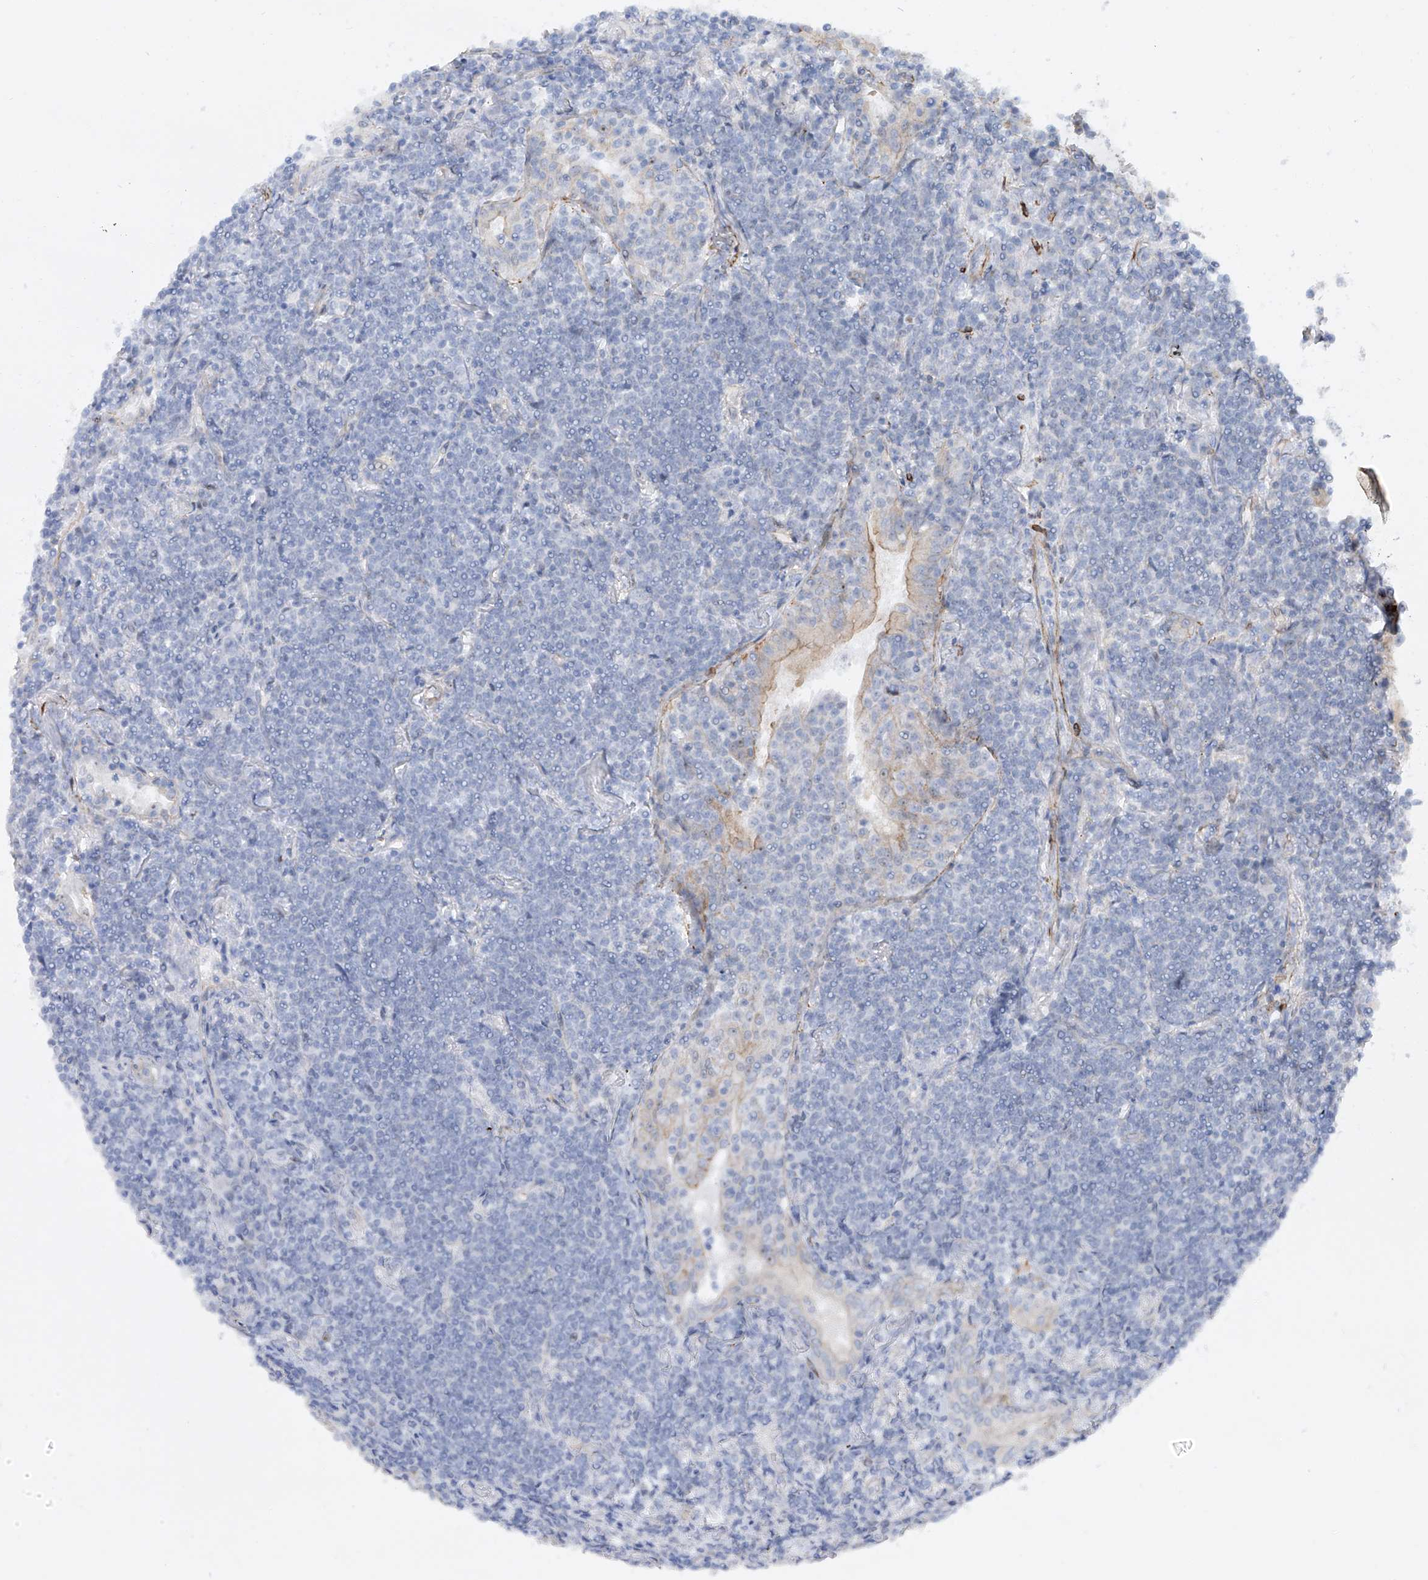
{"staining": {"intensity": "negative", "quantity": "none", "location": "none"}, "tissue": "lymphoma", "cell_type": "Tumor cells", "image_type": "cancer", "snomed": [{"axis": "morphology", "description": "Malignant lymphoma, non-Hodgkin's type, Low grade"}, {"axis": "topography", "description": "Lung"}], "caption": "This is an IHC micrograph of human malignant lymphoma, non-Hodgkin's type (low-grade). There is no expression in tumor cells.", "gene": "ZNF490", "patient": {"sex": "female", "age": 71}}